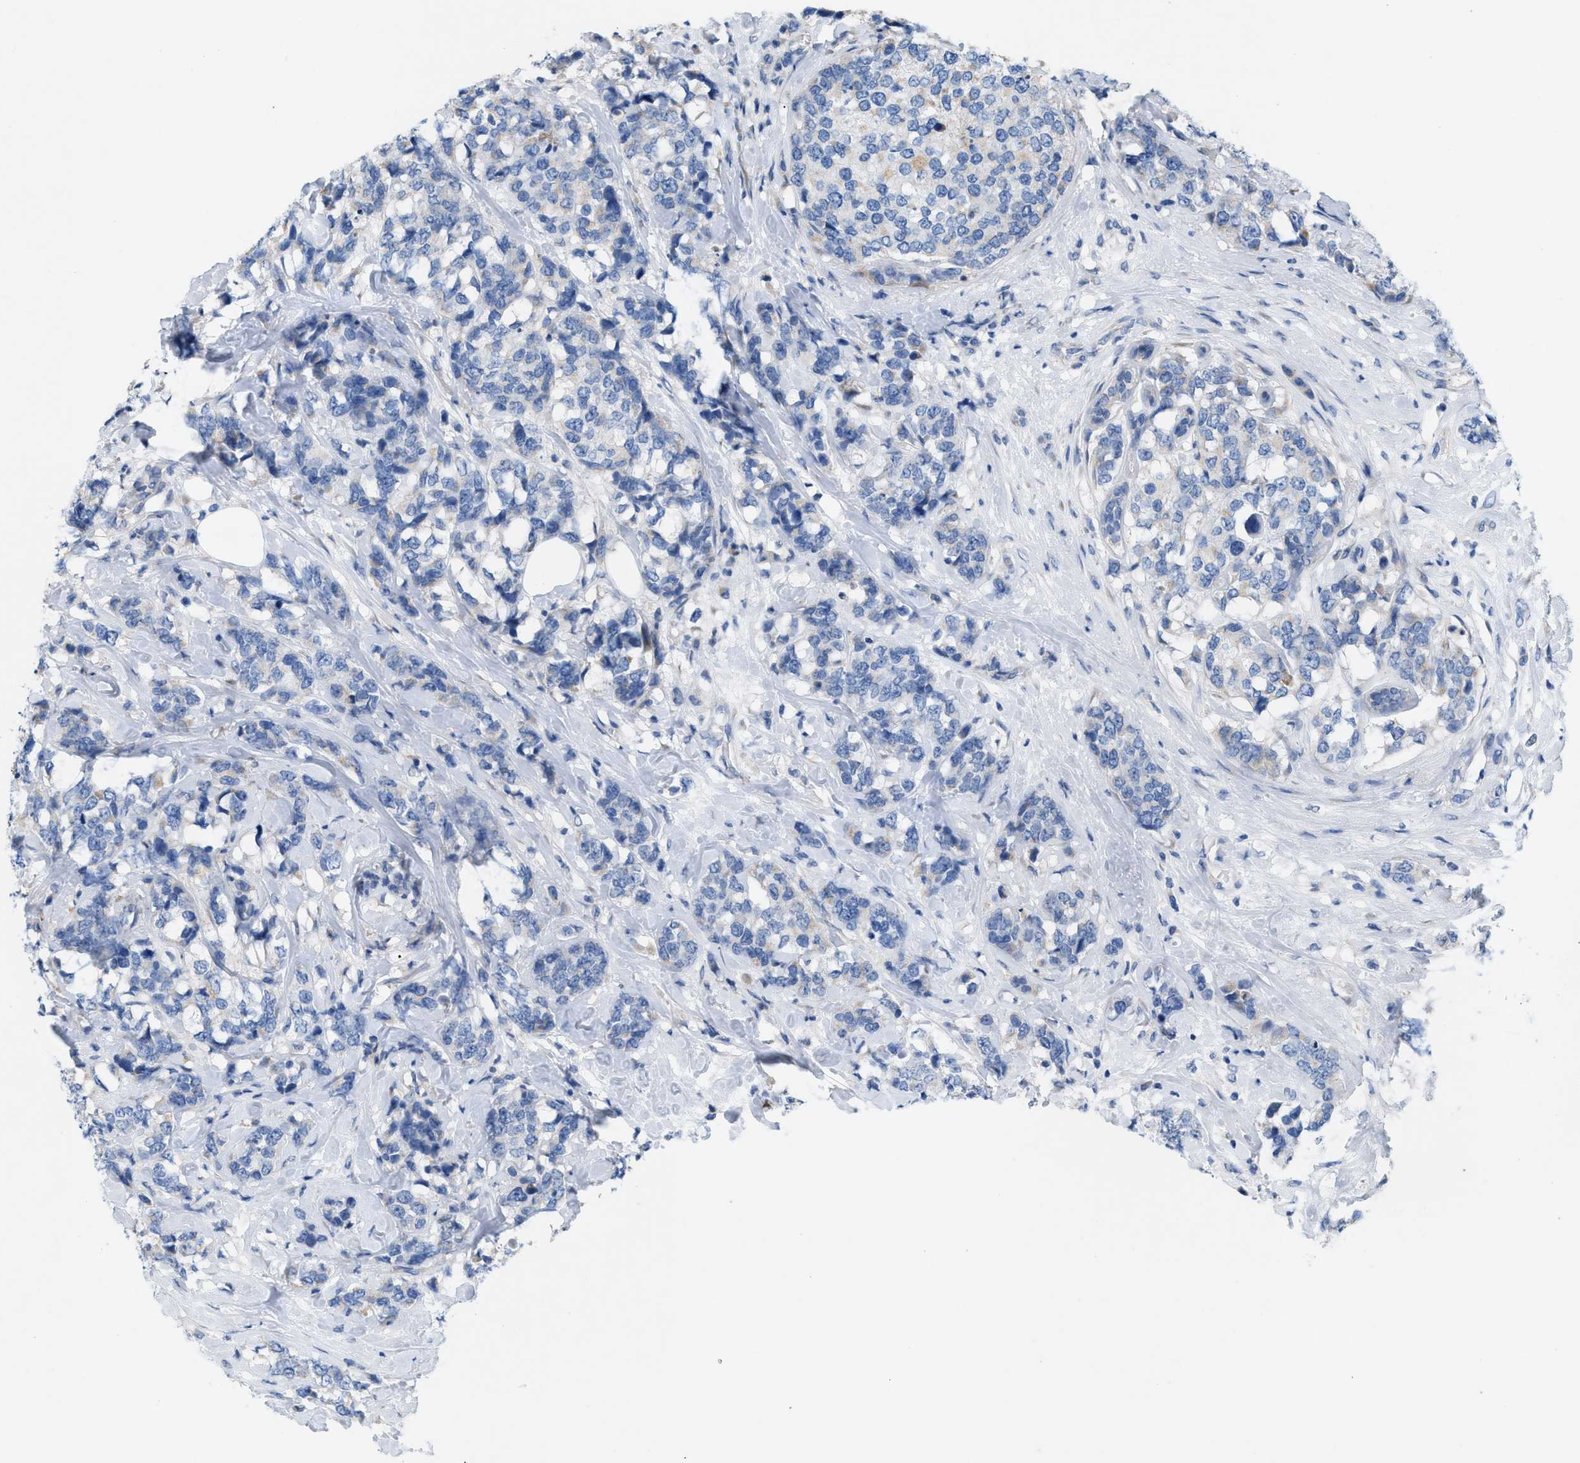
{"staining": {"intensity": "negative", "quantity": "none", "location": "none"}, "tissue": "breast cancer", "cell_type": "Tumor cells", "image_type": "cancer", "snomed": [{"axis": "morphology", "description": "Lobular carcinoma"}, {"axis": "topography", "description": "Breast"}], "caption": "IHC image of human breast cancer stained for a protein (brown), which reveals no expression in tumor cells. Brightfield microscopy of immunohistochemistry stained with DAB (3,3'-diaminobenzidine) (brown) and hematoxylin (blue), captured at high magnification.", "gene": "PLPPR5", "patient": {"sex": "female", "age": 59}}